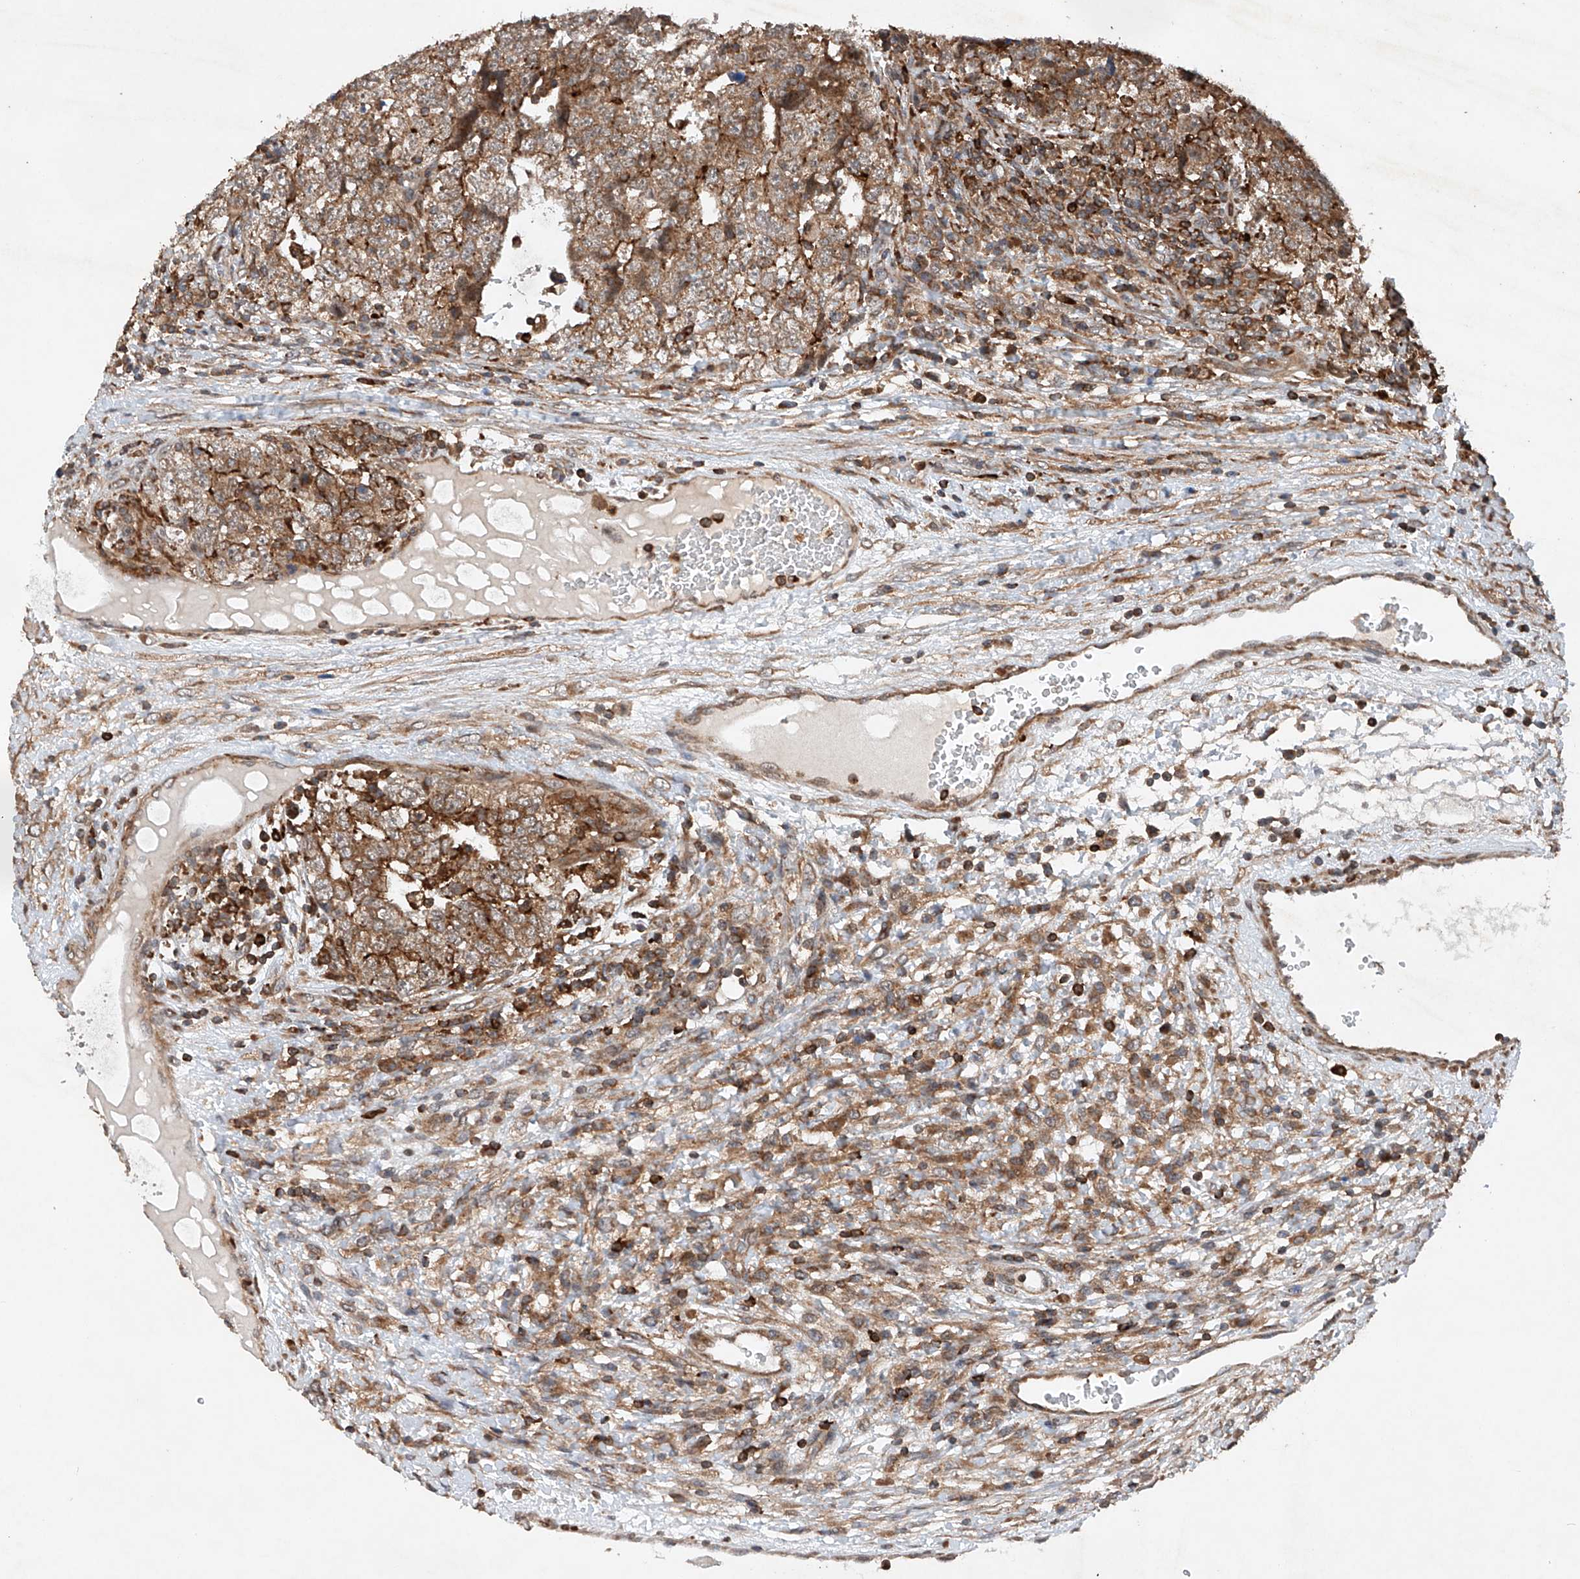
{"staining": {"intensity": "moderate", "quantity": ">75%", "location": "cytoplasmic/membranous"}, "tissue": "testis cancer", "cell_type": "Tumor cells", "image_type": "cancer", "snomed": [{"axis": "morphology", "description": "Carcinoma, Embryonal, NOS"}, {"axis": "topography", "description": "Testis"}], "caption": "Immunohistochemical staining of human embryonal carcinoma (testis) exhibits medium levels of moderate cytoplasmic/membranous protein expression in approximately >75% of tumor cells. (Stains: DAB (3,3'-diaminobenzidine) in brown, nuclei in blue, Microscopy: brightfield microscopy at high magnification).", "gene": "CEP85L", "patient": {"sex": "male", "age": 37}}